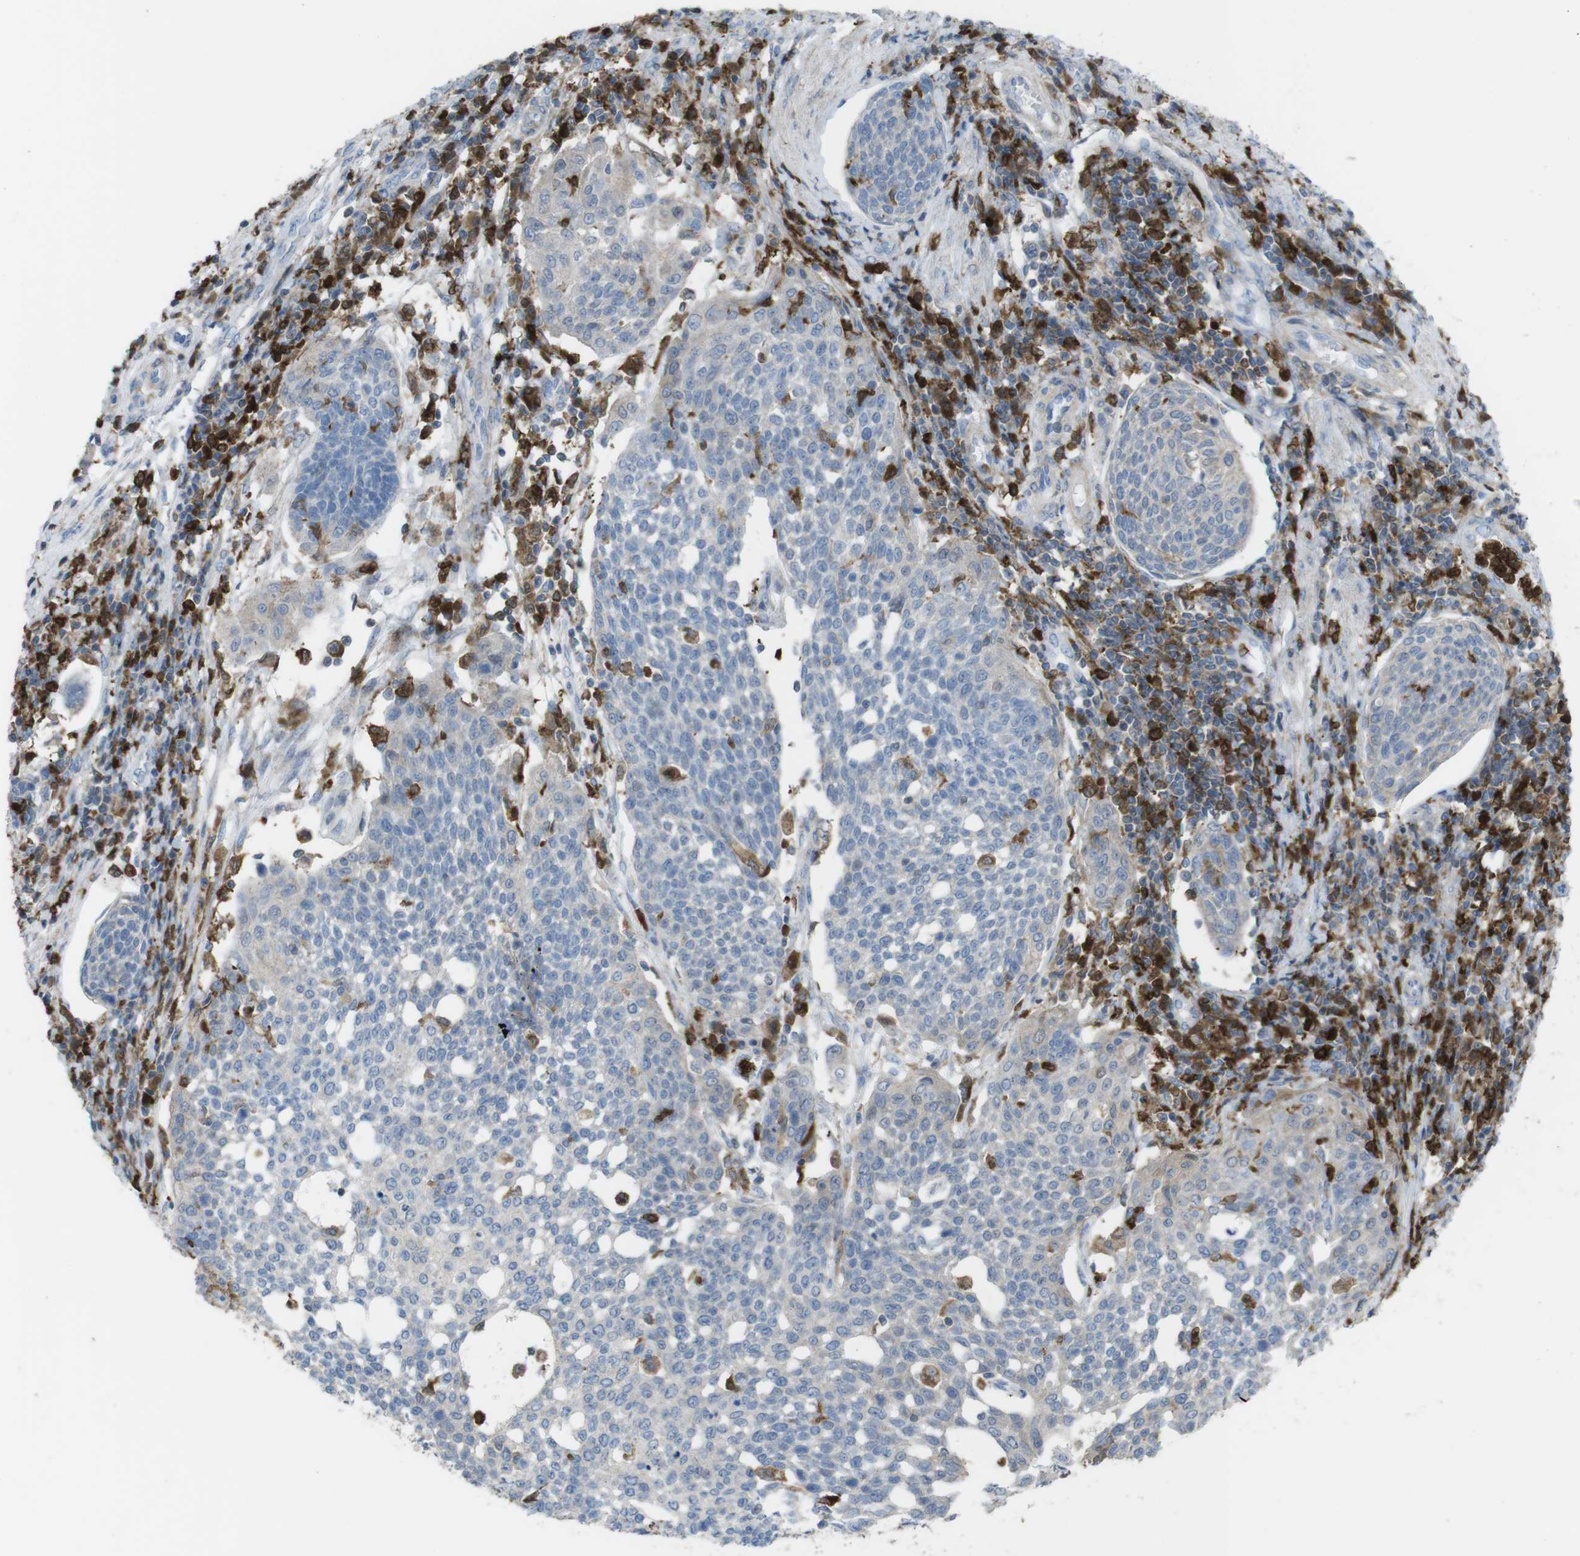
{"staining": {"intensity": "weak", "quantity": "25%-75%", "location": "cytoplasmic/membranous"}, "tissue": "cervical cancer", "cell_type": "Tumor cells", "image_type": "cancer", "snomed": [{"axis": "morphology", "description": "Squamous cell carcinoma, NOS"}, {"axis": "topography", "description": "Cervix"}], "caption": "There is low levels of weak cytoplasmic/membranous positivity in tumor cells of squamous cell carcinoma (cervical), as demonstrated by immunohistochemical staining (brown color).", "gene": "PRKCD", "patient": {"sex": "female", "age": 34}}